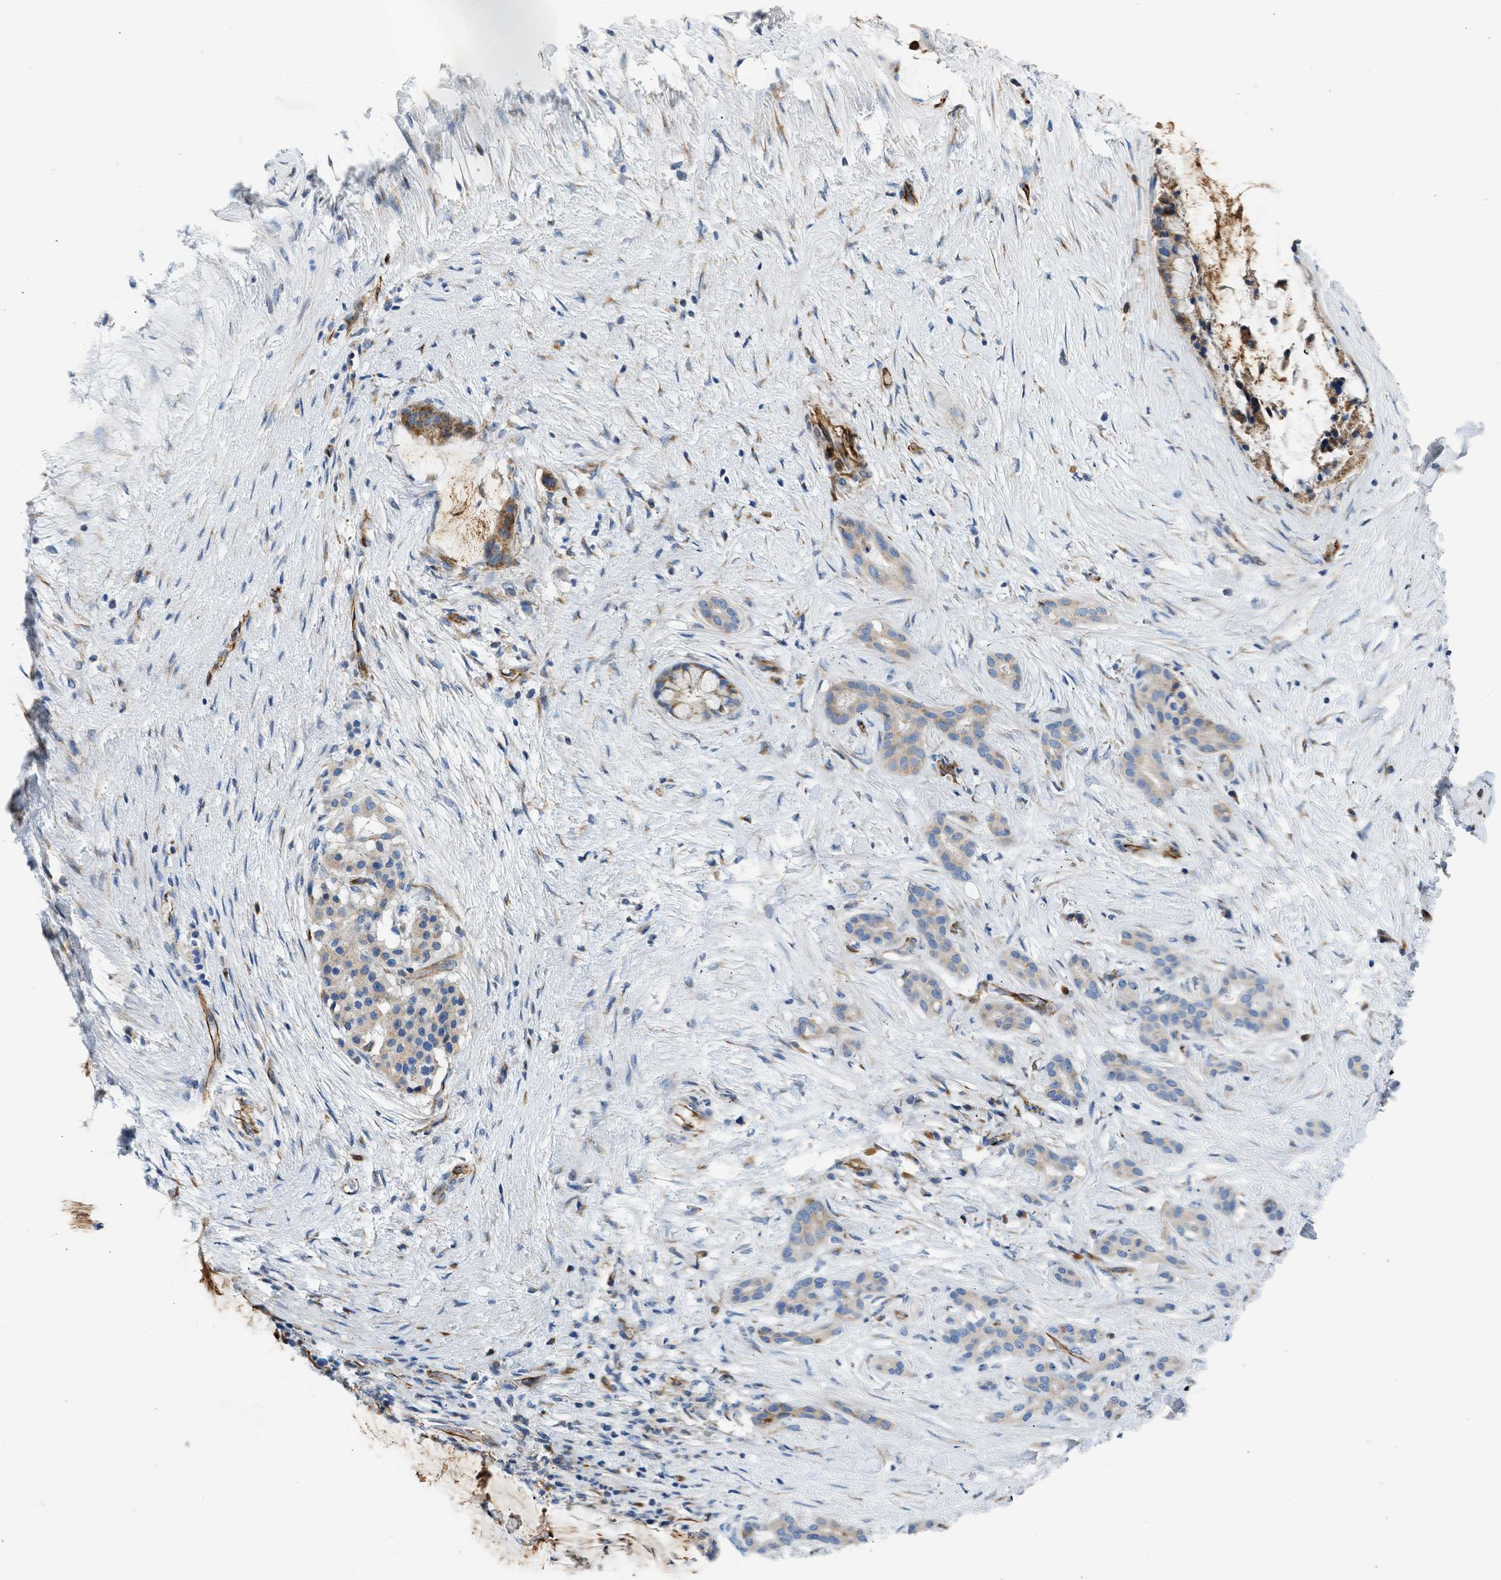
{"staining": {"intensity": "moderate", "quantity": "<25%", "location": "cytoplasmic/membranous"}, "tissue": "pancreatic cancer", "cell_type": "Tumor cells", "image_type": "cancer", "snomed": [{"axis": "morphology", "description": "Adenocarcinoma, NOS"}, {"axis": "topography", "description": "Pancreas"}], "caption": "Pancreatic cancer stained with immunohistochemistry (IHC) exhibits moderate cytoplasmic/membranous positivity in approximately <25% of tumor cells.", "gene": "ULK4", "patient": {"sex": "male", "age": 41}}